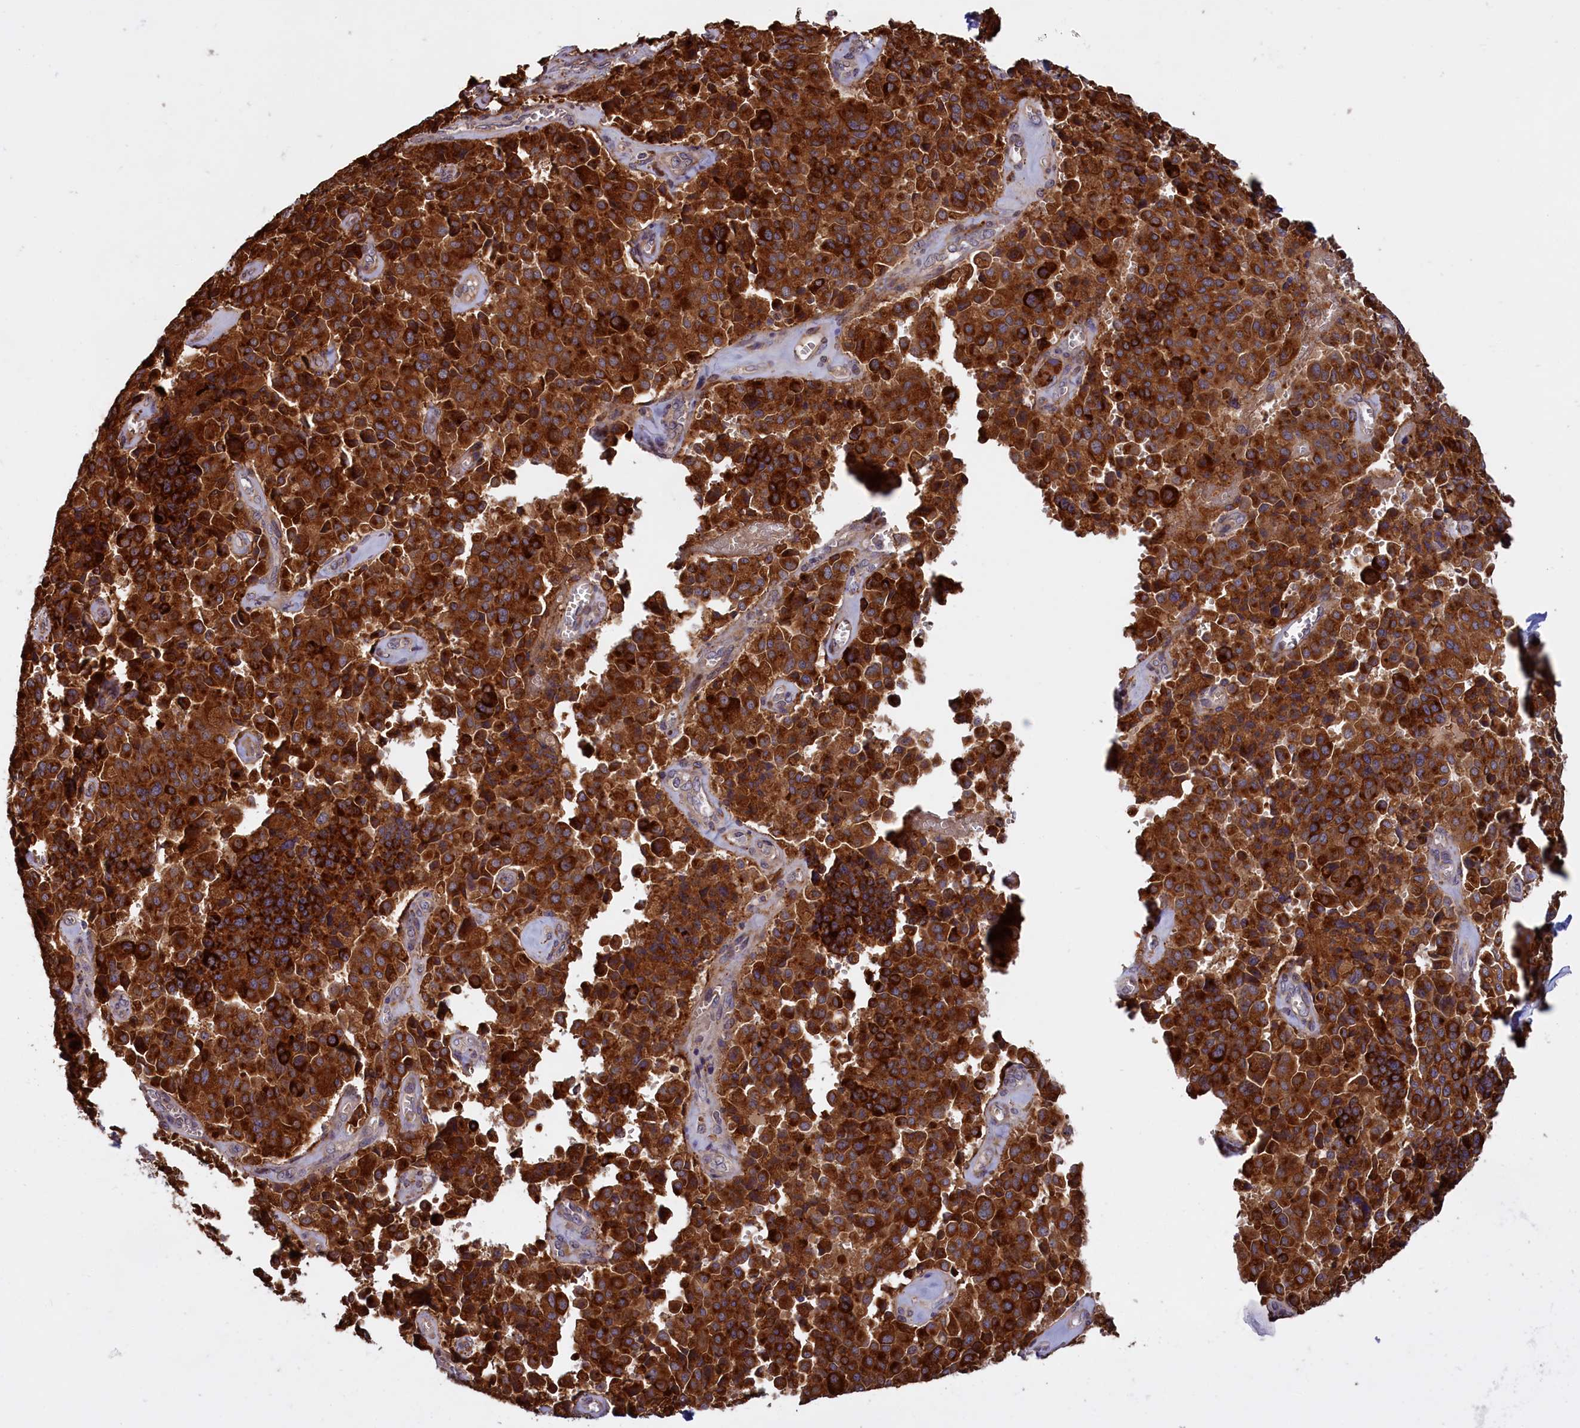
{"staining": {"intensity": "strong", "quantity": ">75%", "location": "cytoplasmic/membranous"}, "tissue": "pancreatic cancer", "cell_type": "Tumor cells", "image_type": "cancer", "snomed": [{"axis": "morphology", "description": "Adenocarcinoma, NOS"}, {"axis": "topography", "description": "Pancreas"}], "caption": "A brown stain shows strong cytoplasmic/membranous positivity of a protein in pancreatic cancer (adenocarcinoma) tumor cells.", "gene": "DENND1B", "patient": {"sex": "male", "age": 65}}